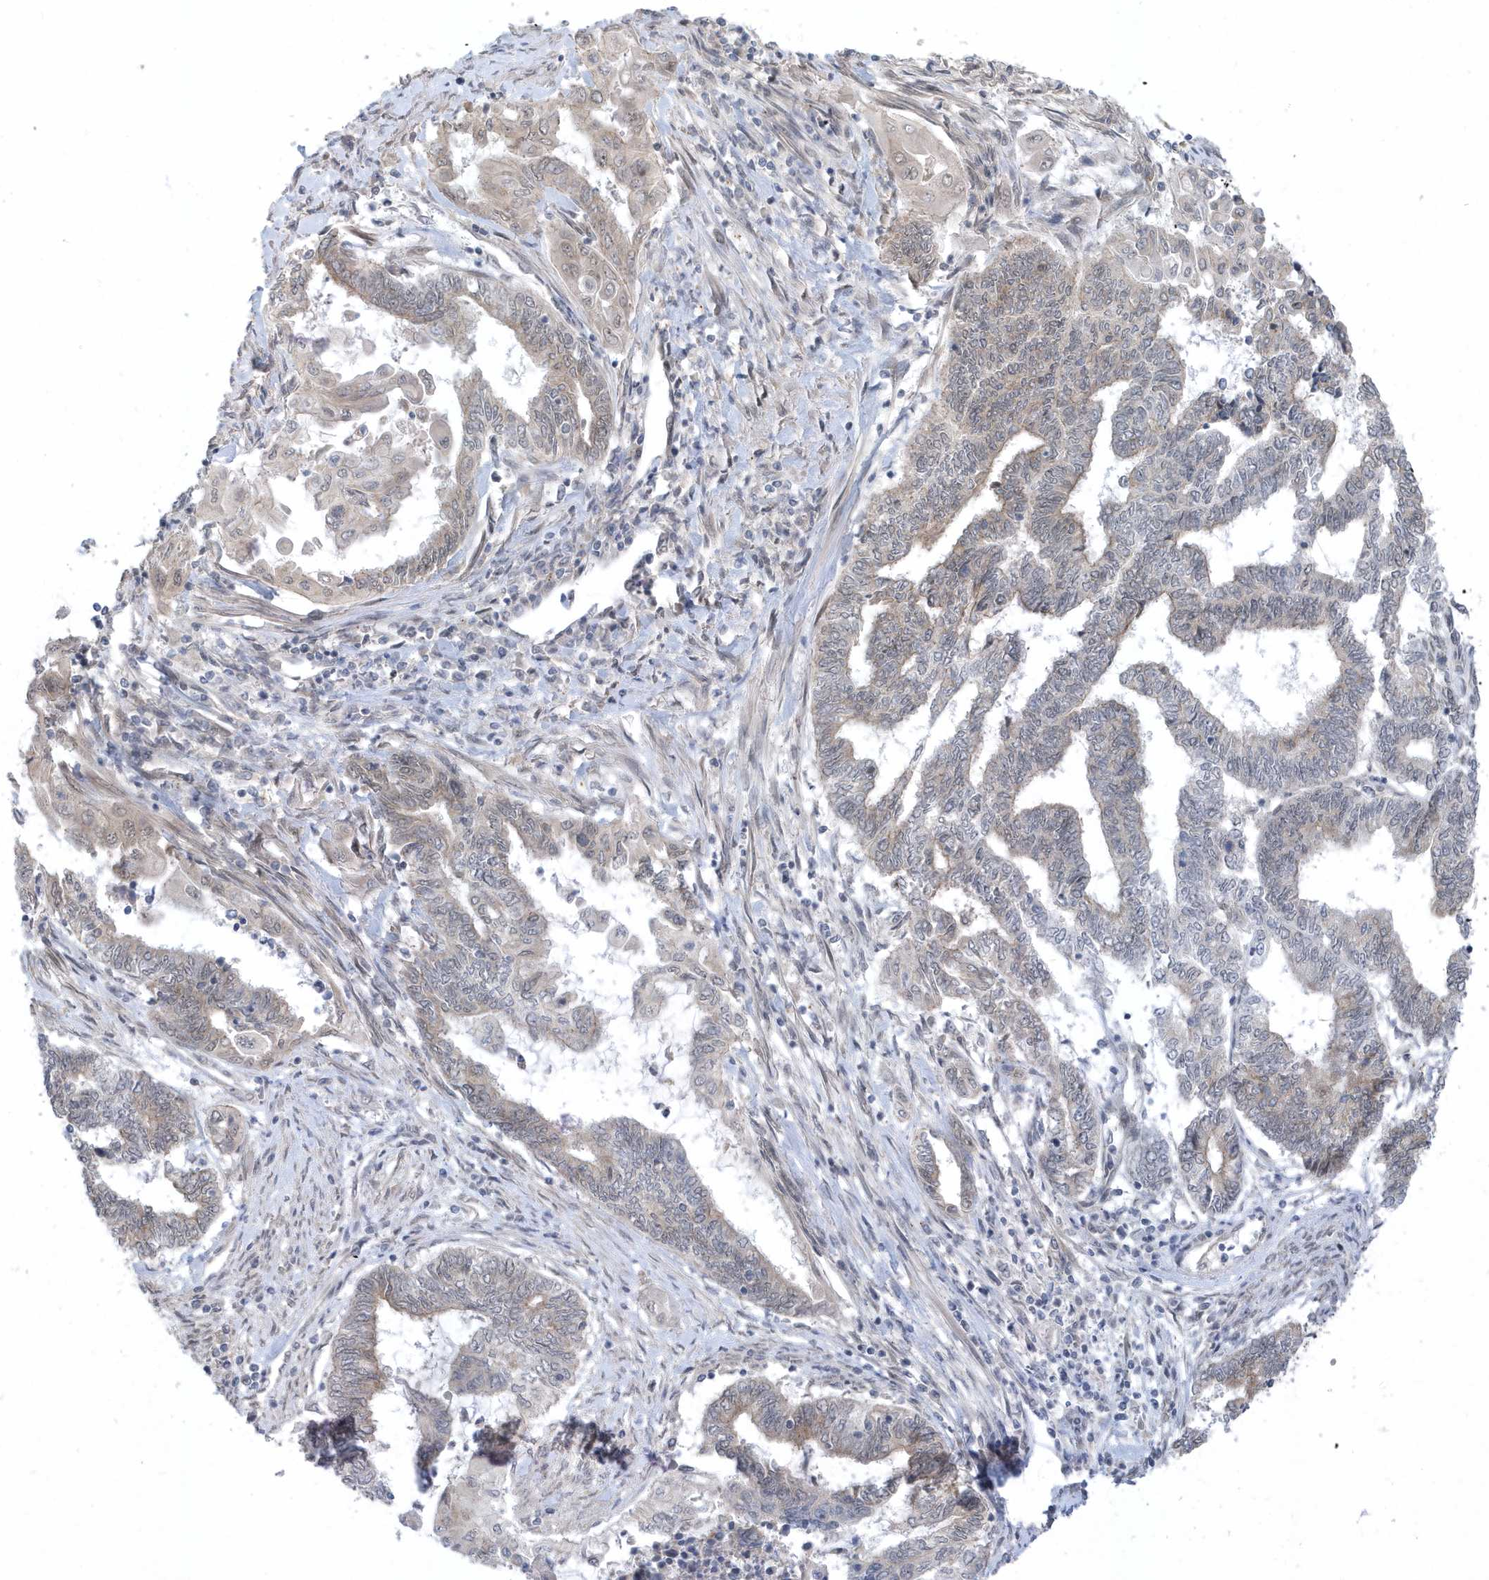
{"staining": {"intensity": "weak", "quantity": "<25%", "location": "cytoplasmic/membranous"}, "tissue": "endometrial cancer", "cell_type": "Tumor cells", "image_type": "cancer", "snomed": [{"axis": "morphology", "description": "Adenocarcinoma, NOS"}, {"axis": "topography", "description": "Uterus"}, {"axis": "topography", "description": "Endometrium"}], "caption": "The histopathology image displays no staining of tumor cells in adenocarcinoma (endometrial). Nuclei are stained in blue.", "gene": "USP53", "patient": {"sex": "female", "age": 70}}